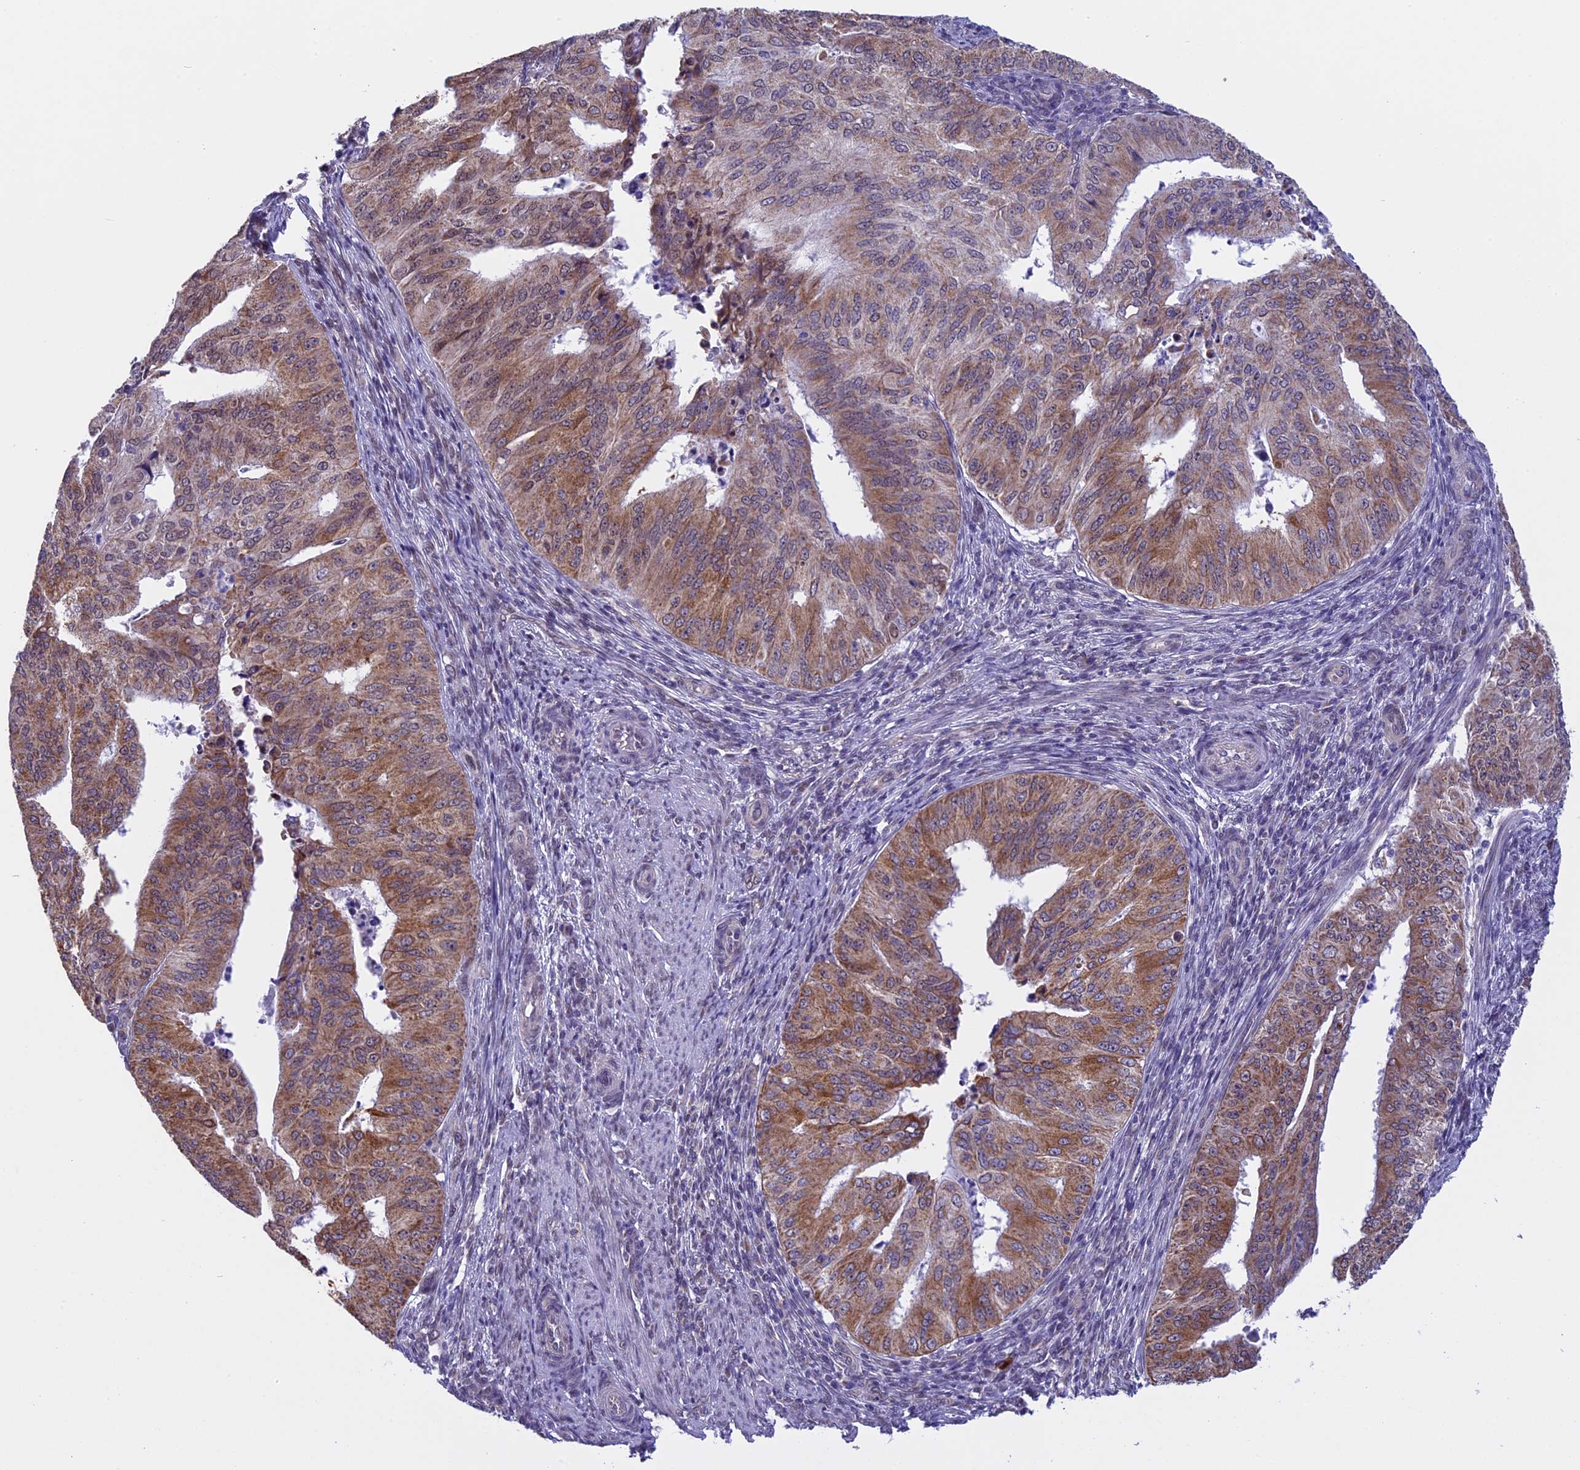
{"staining": {"intensity": "moderate", "quantity": ">75%", "location": "cytoplasmic/membranous"}, "tissue": "endometrial cancer", "cell_type": "Tumor cells", "image_type": "cancer", "snomed": [{"axis": "morphology", "description": "Adenocarcinoma, NOS"}, {"axis": "topography", "description": "Endometrium"}], "caption": "This is an image of IHC staining of adenocarcinoma (endometrial), which shows moderate staining in the cytoplasmic/membranous of tumor cells.", "gene": "ZNF317", "patient": {"sex": "female", "age": 50}}